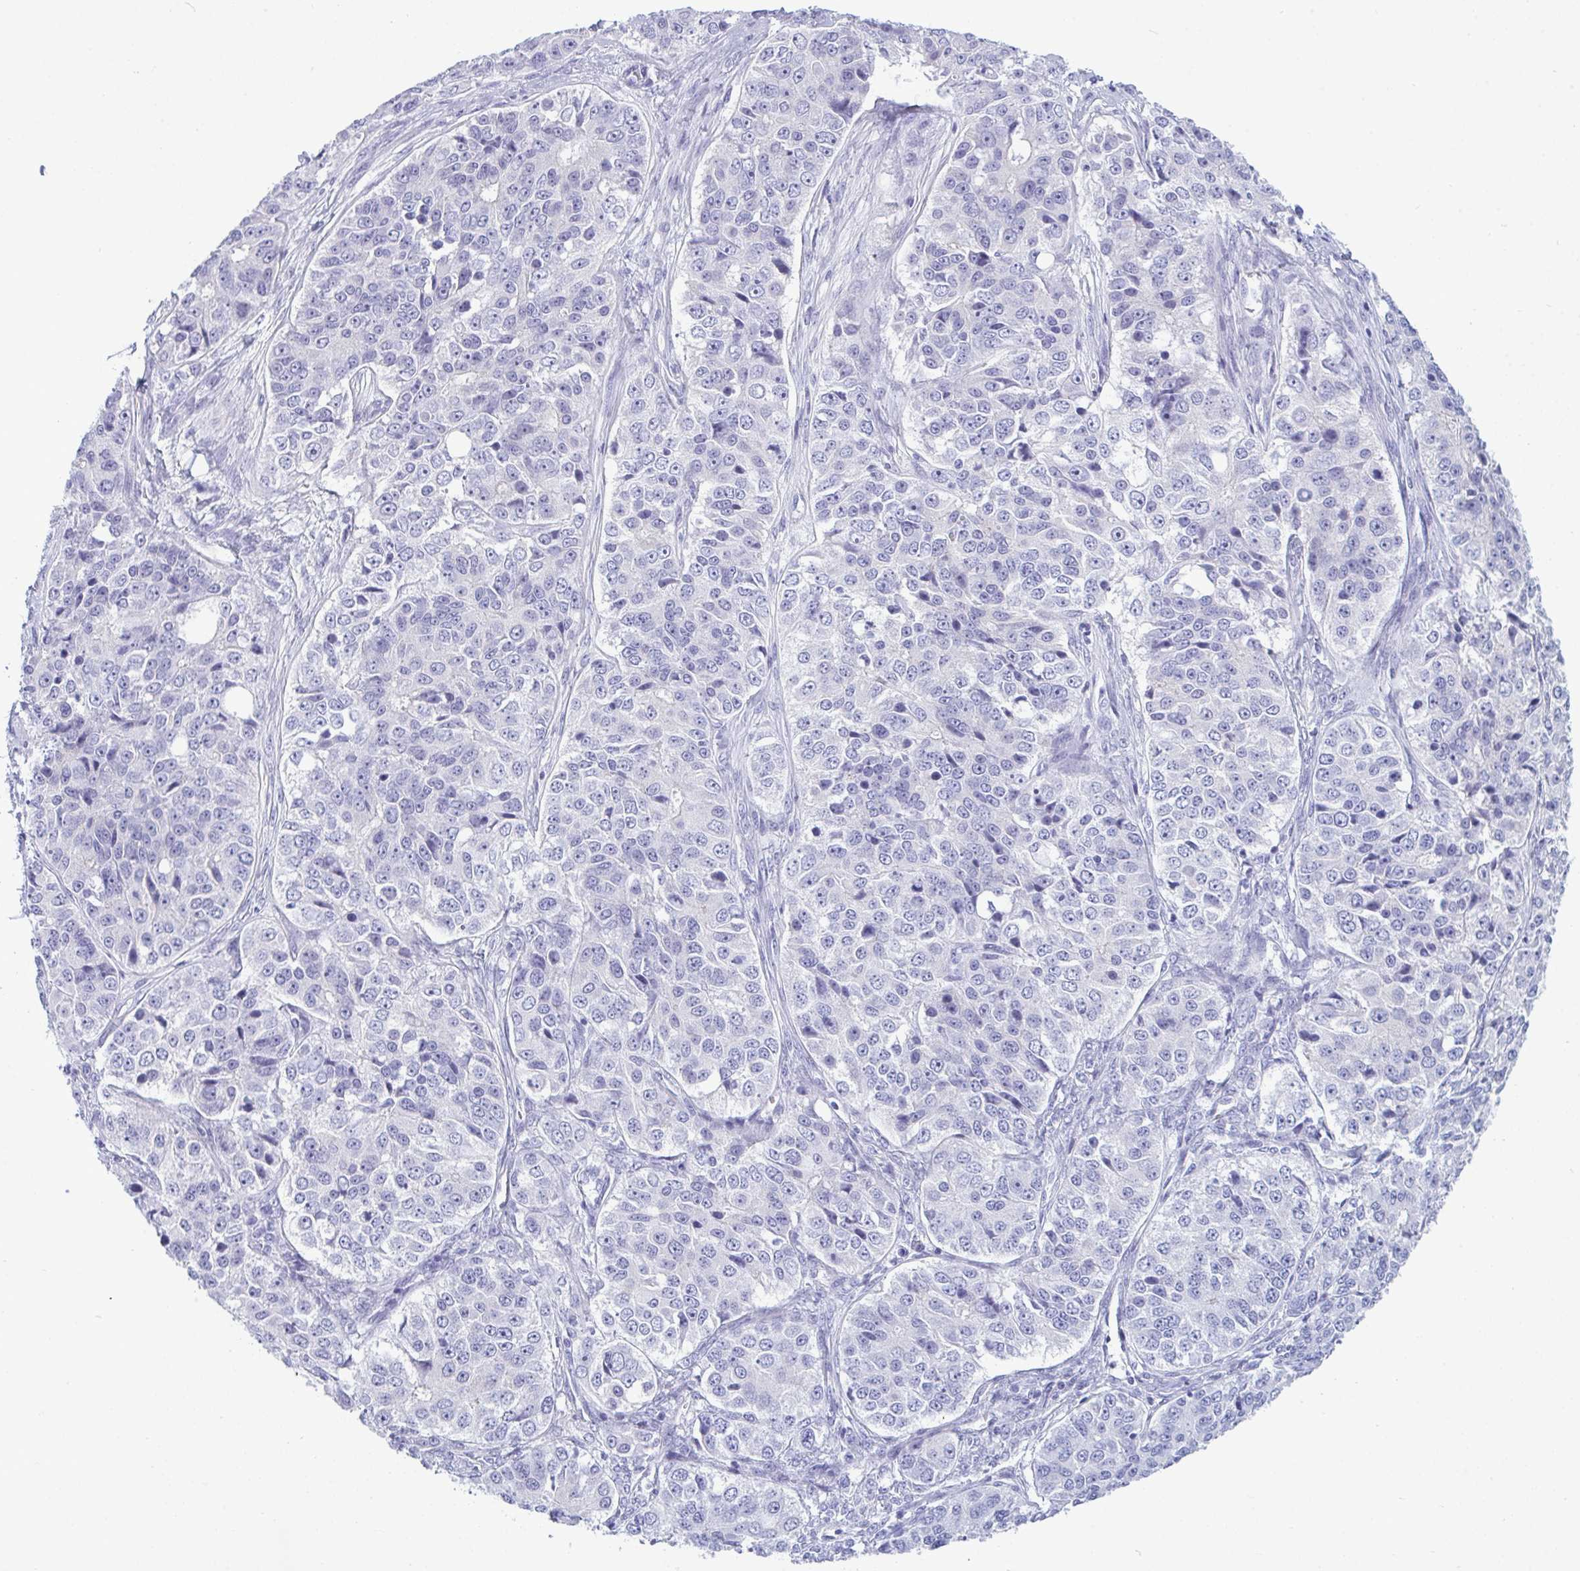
{"staining": {"intensity": "negative", "quantity": "none", "location": "none"}, "tissue": "ovarian cancer", "cell_type": "Tumor cells", "image_type": "cancer", "snomed": [{"axis": "morphology", "description": "Carcinoma, endometroid"}, {"axis": "topography", "description": "Ovary"}], "caption": "A micrograph of human ovarian endometroid carcinoma is negative for staining in tumor cells.", "gene": "MYH10", "patient": {"sex": "female", "age": 51}}